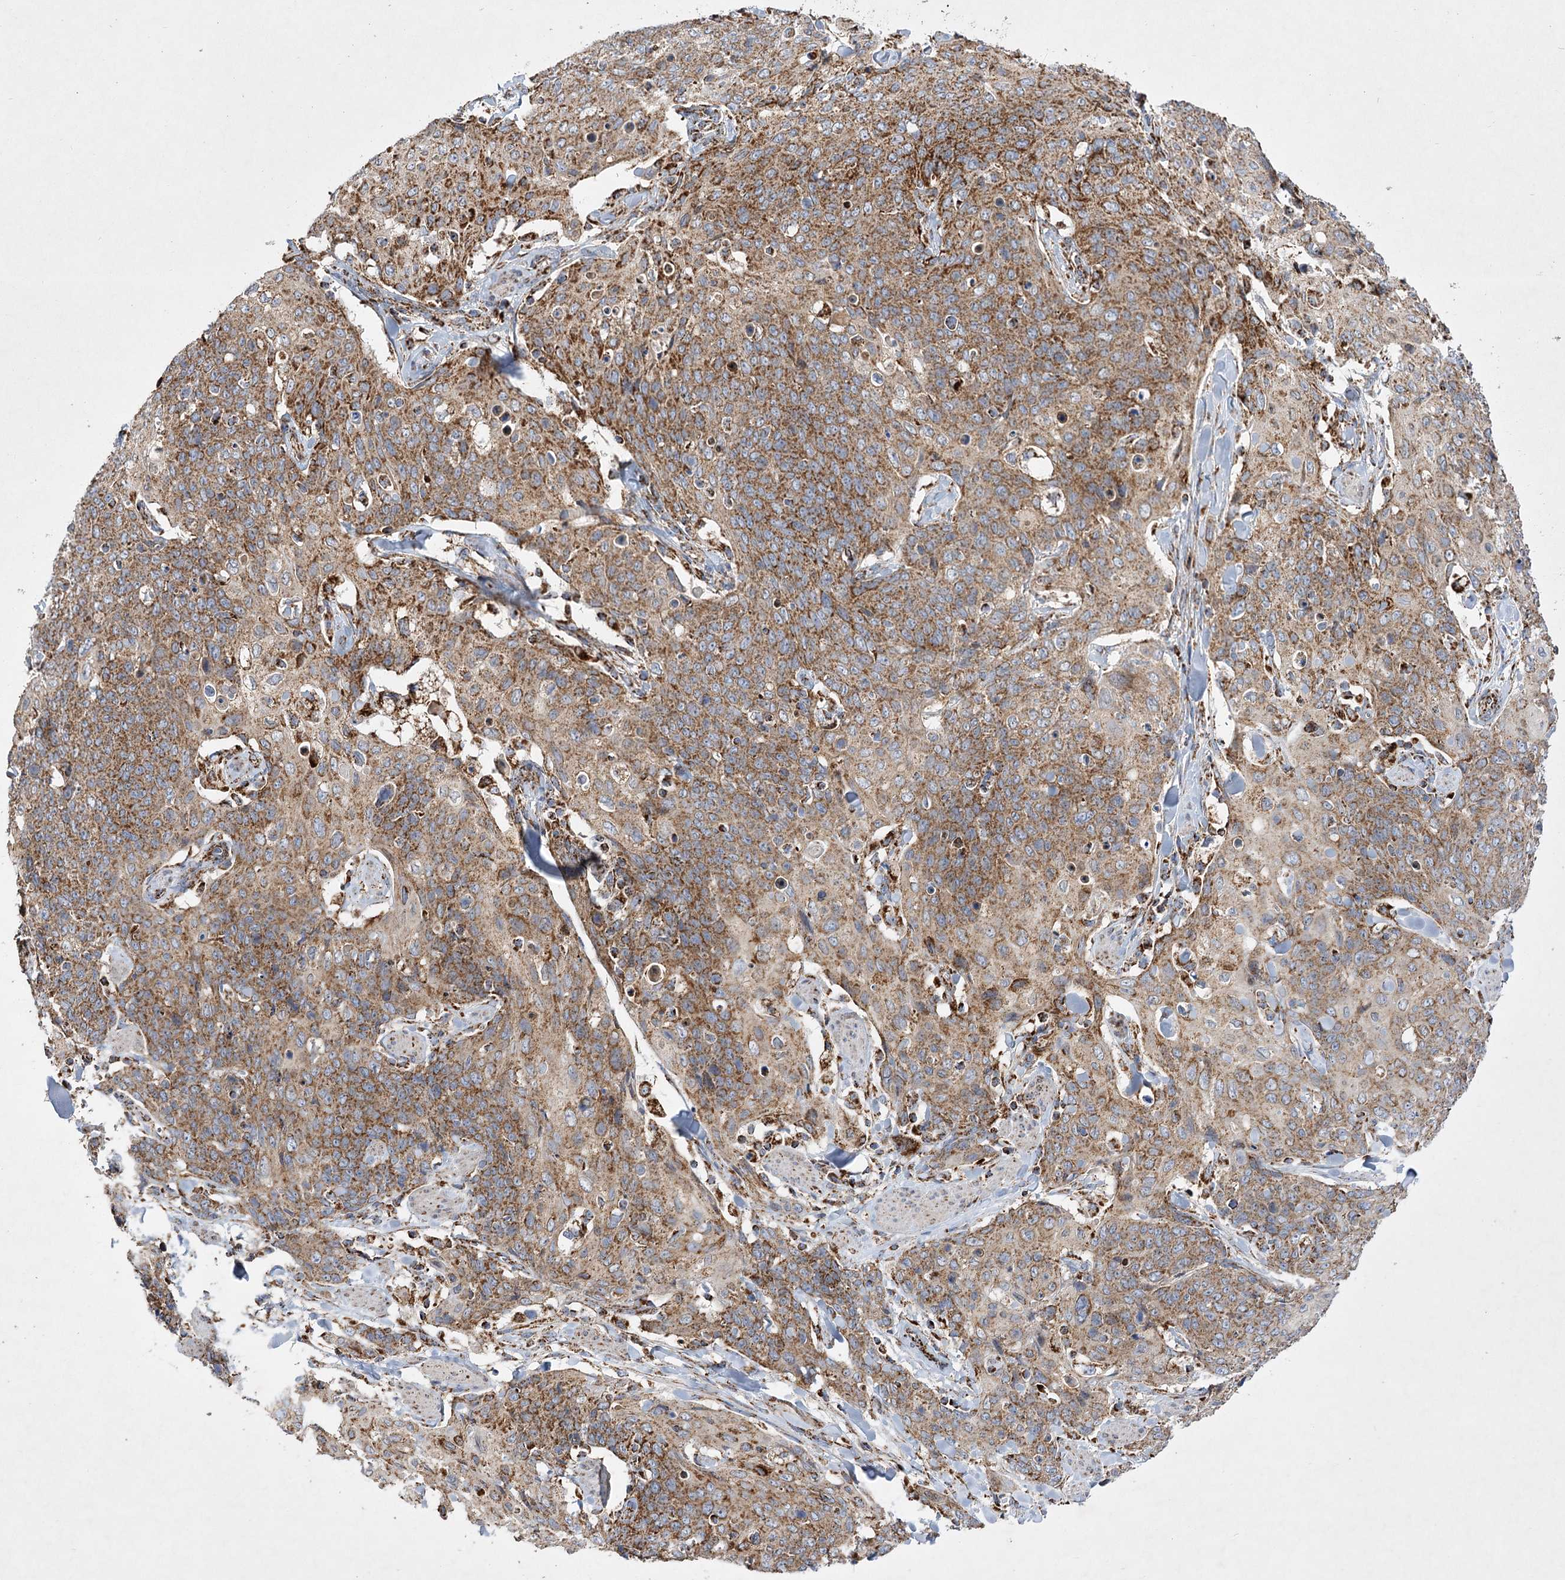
{"staining": {"intensity": "moderate", "quantity": ">75%", "location": "cytoplasmic/membranous"}, "tissue": "skin cancer", "cell_type": "Tumor cells", "image_type": "cancer", "snomed": [{"axis": "morphology", "description": "Squamous cell carcinoma, NOS"}, {"axis": "topography", "description": "Skin"}, {"axis": "topography", "description": "Vulva"}], "caption": "Immunohistochemical staining of skin cancer reveals medium levels of moderate cytoplasmic/membranous expression in approximately >75% of tumor cells.", "gene": "ASNSD1", "patient": {"sex": "female", "age": 85}}